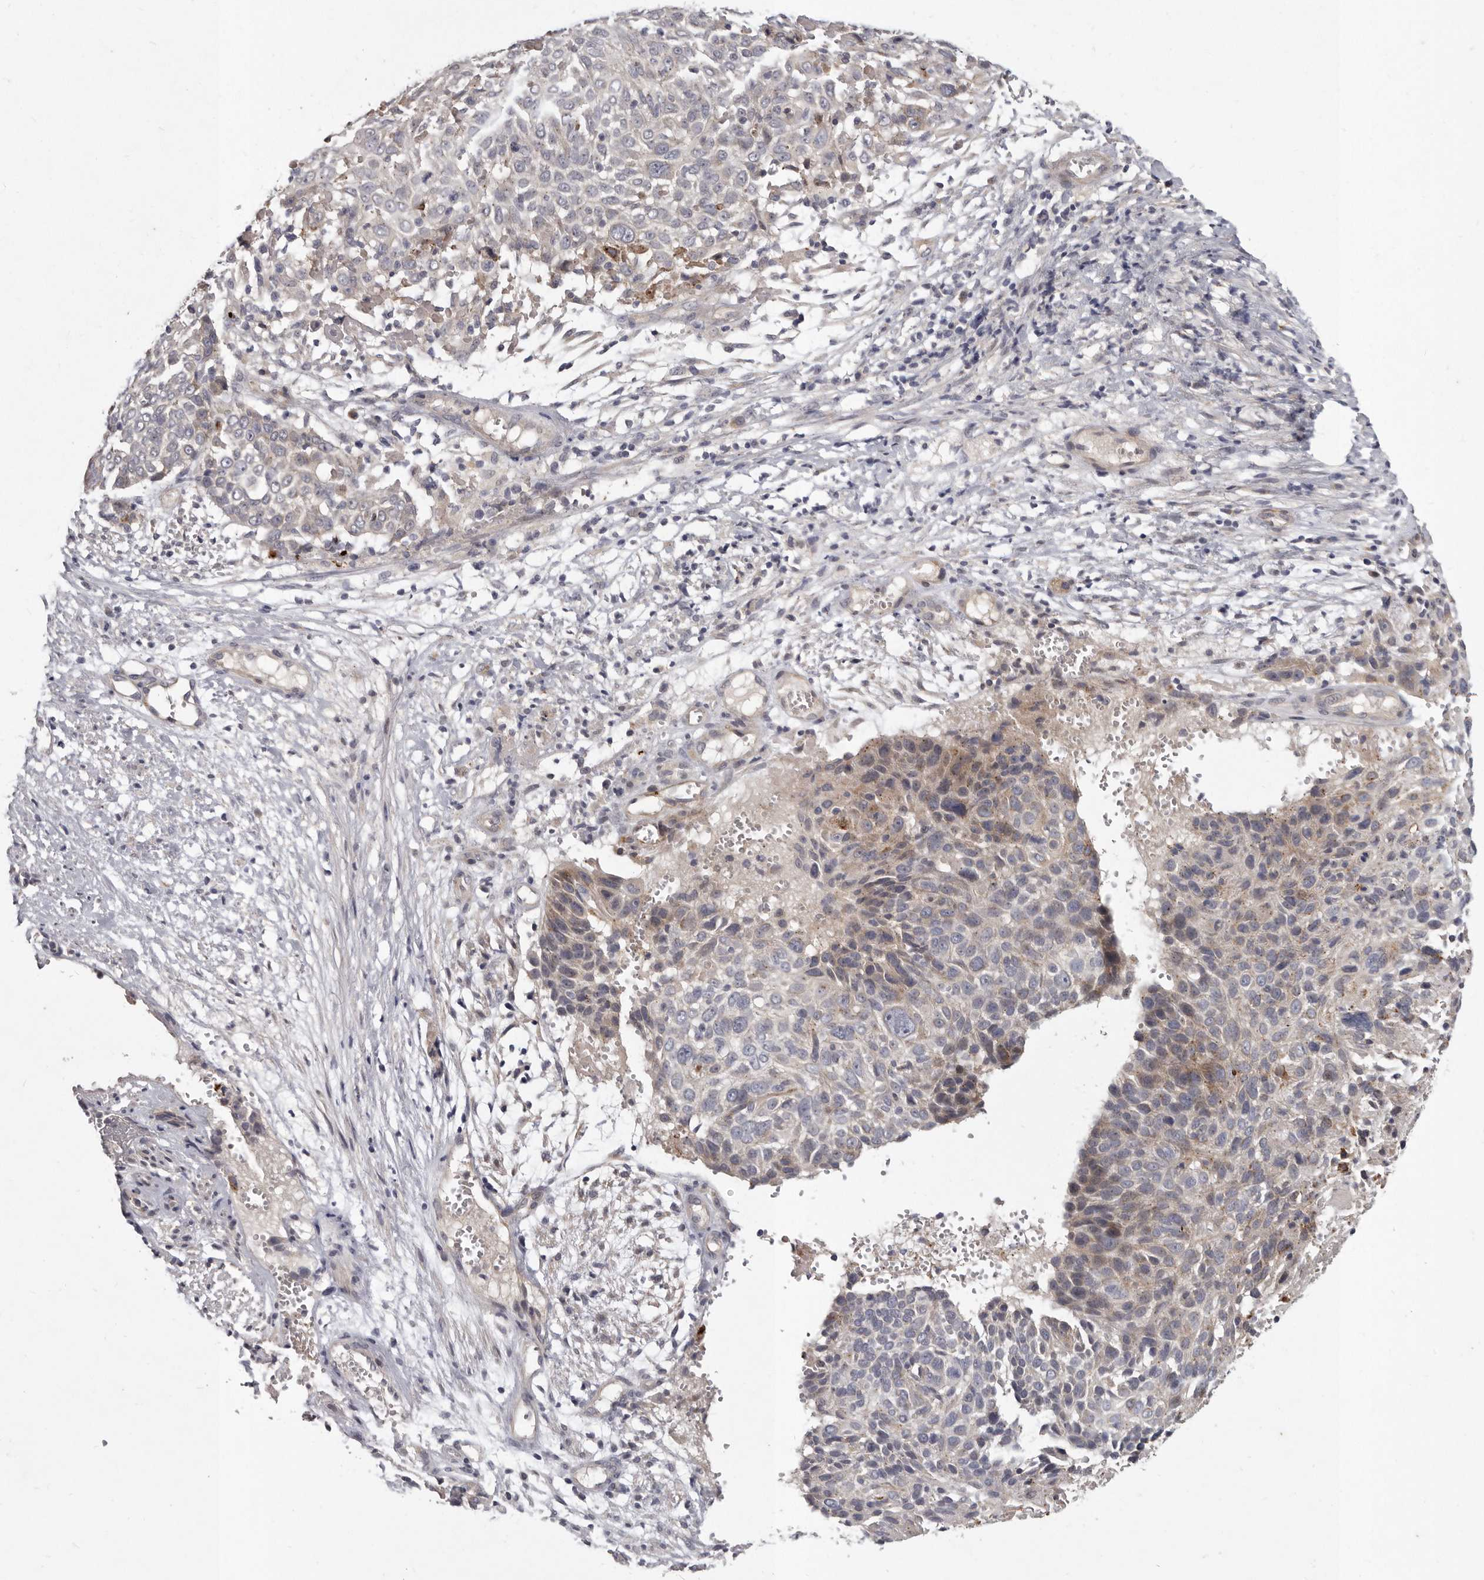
{"staining": {"intensity": "weak", "quantity": "<25%", "location": "cytoplasmic/membranous"}, "tissue": "cervical cancer", "cell_type": "Tumor cells", "image_type": "cancer", "snomed": [{"axis": "morphology", "description": "Squamous cell carcinoma, NOS"}, {"axis": "topography", "description": "Cervix"}], "caption": "IHC of human cervical squamous cell carcinoma exhibits no staining in tumor cells.", "gene": "SLC22A1", "patient": {"sex": "female", "age": 74}}